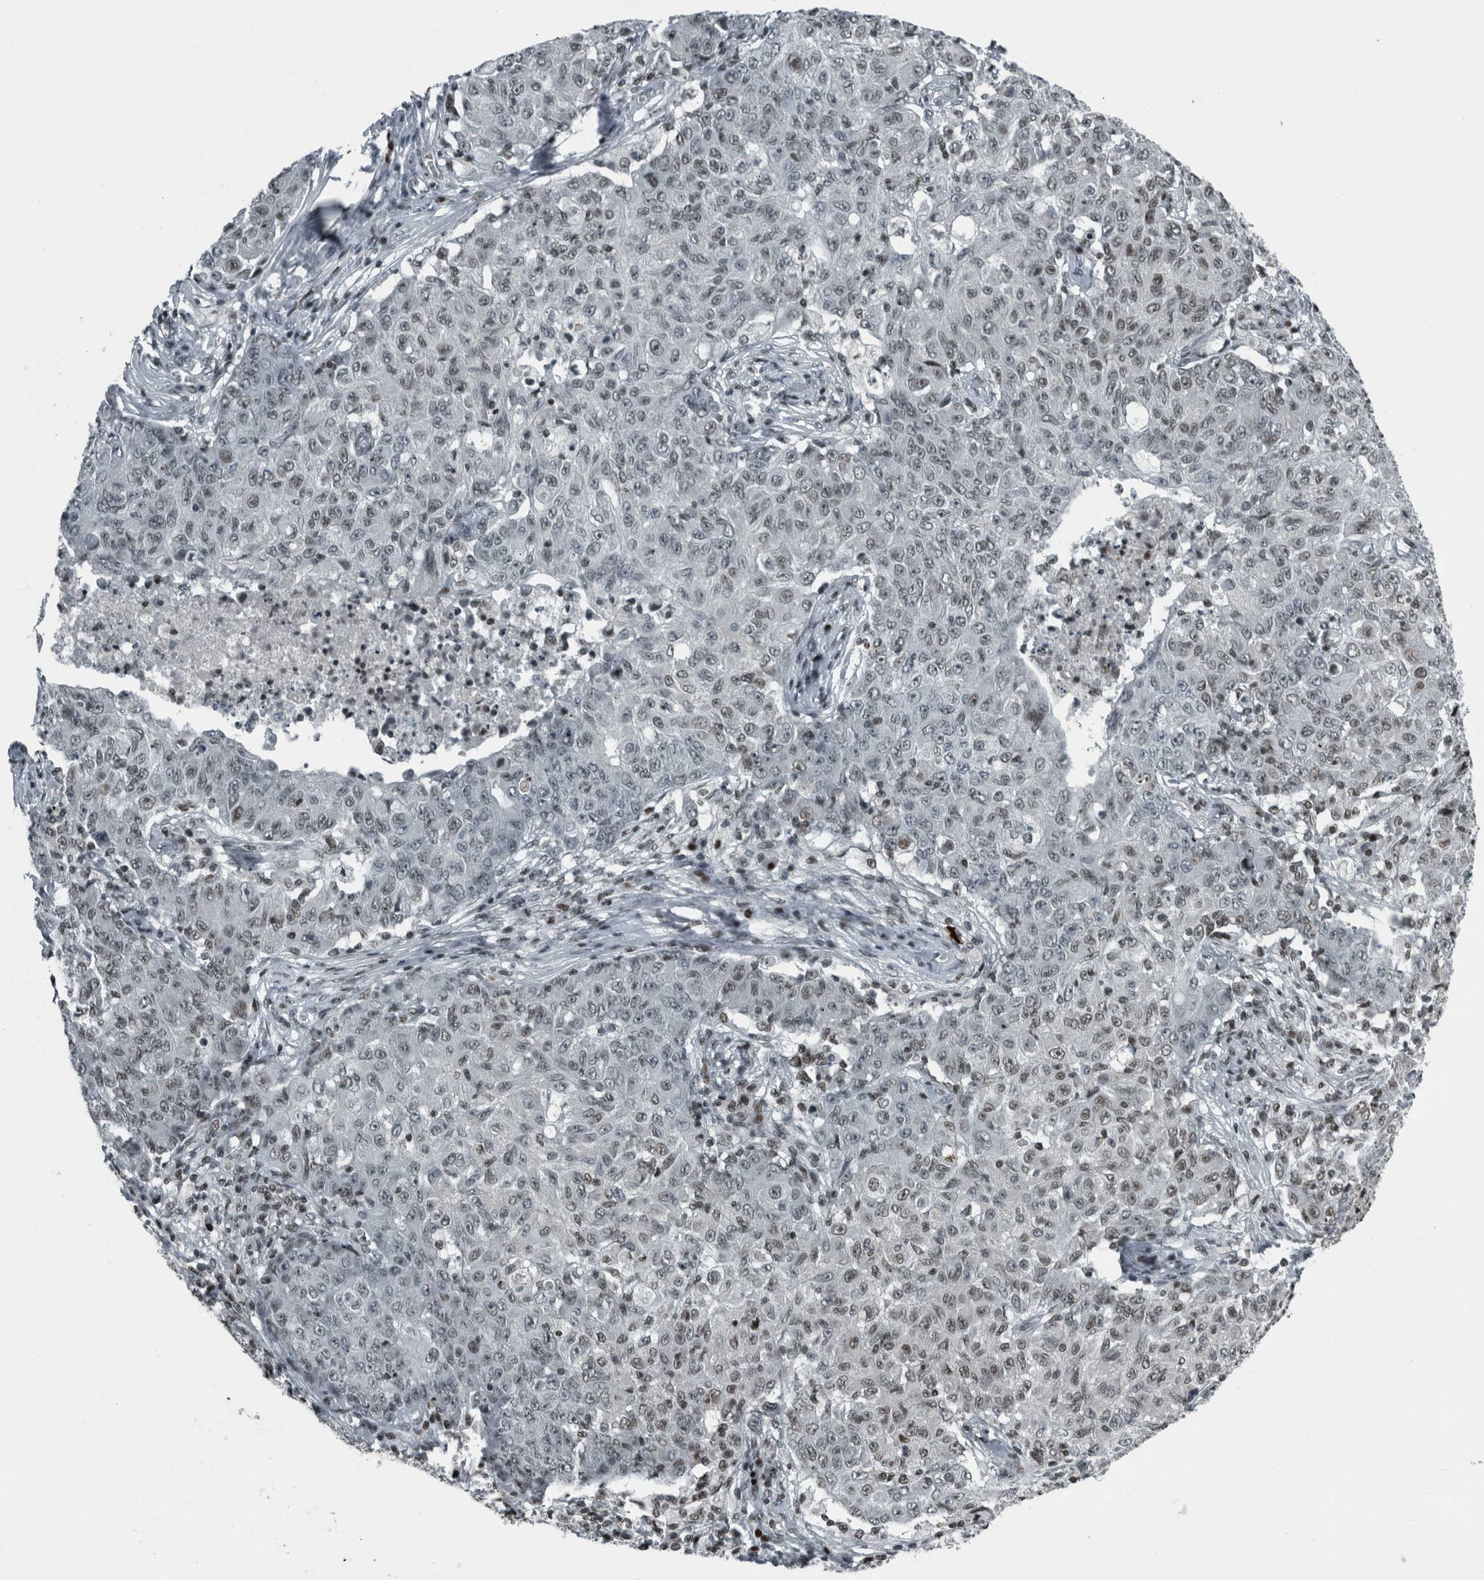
{"staining": {"intensity": "weak", "quantity": "25%-75%", "location": "nuclear"}, "tissue": "ovarian cancer", "cell_type": "Tumor cells", "image_type": "cancer", "snomed": [{"axis": "morphology", "description": "Carcinoma, endometroid"}, {"axis": "topography", "description": "Ovary"}], "caption": "Protein expression analysis of ovarian endometroid carcinoma displays weak nuclear staining in approximately 25%-75% of tumor cells.", "gene": "UNC50", "patient": {"sex": "female", "age": 42}}